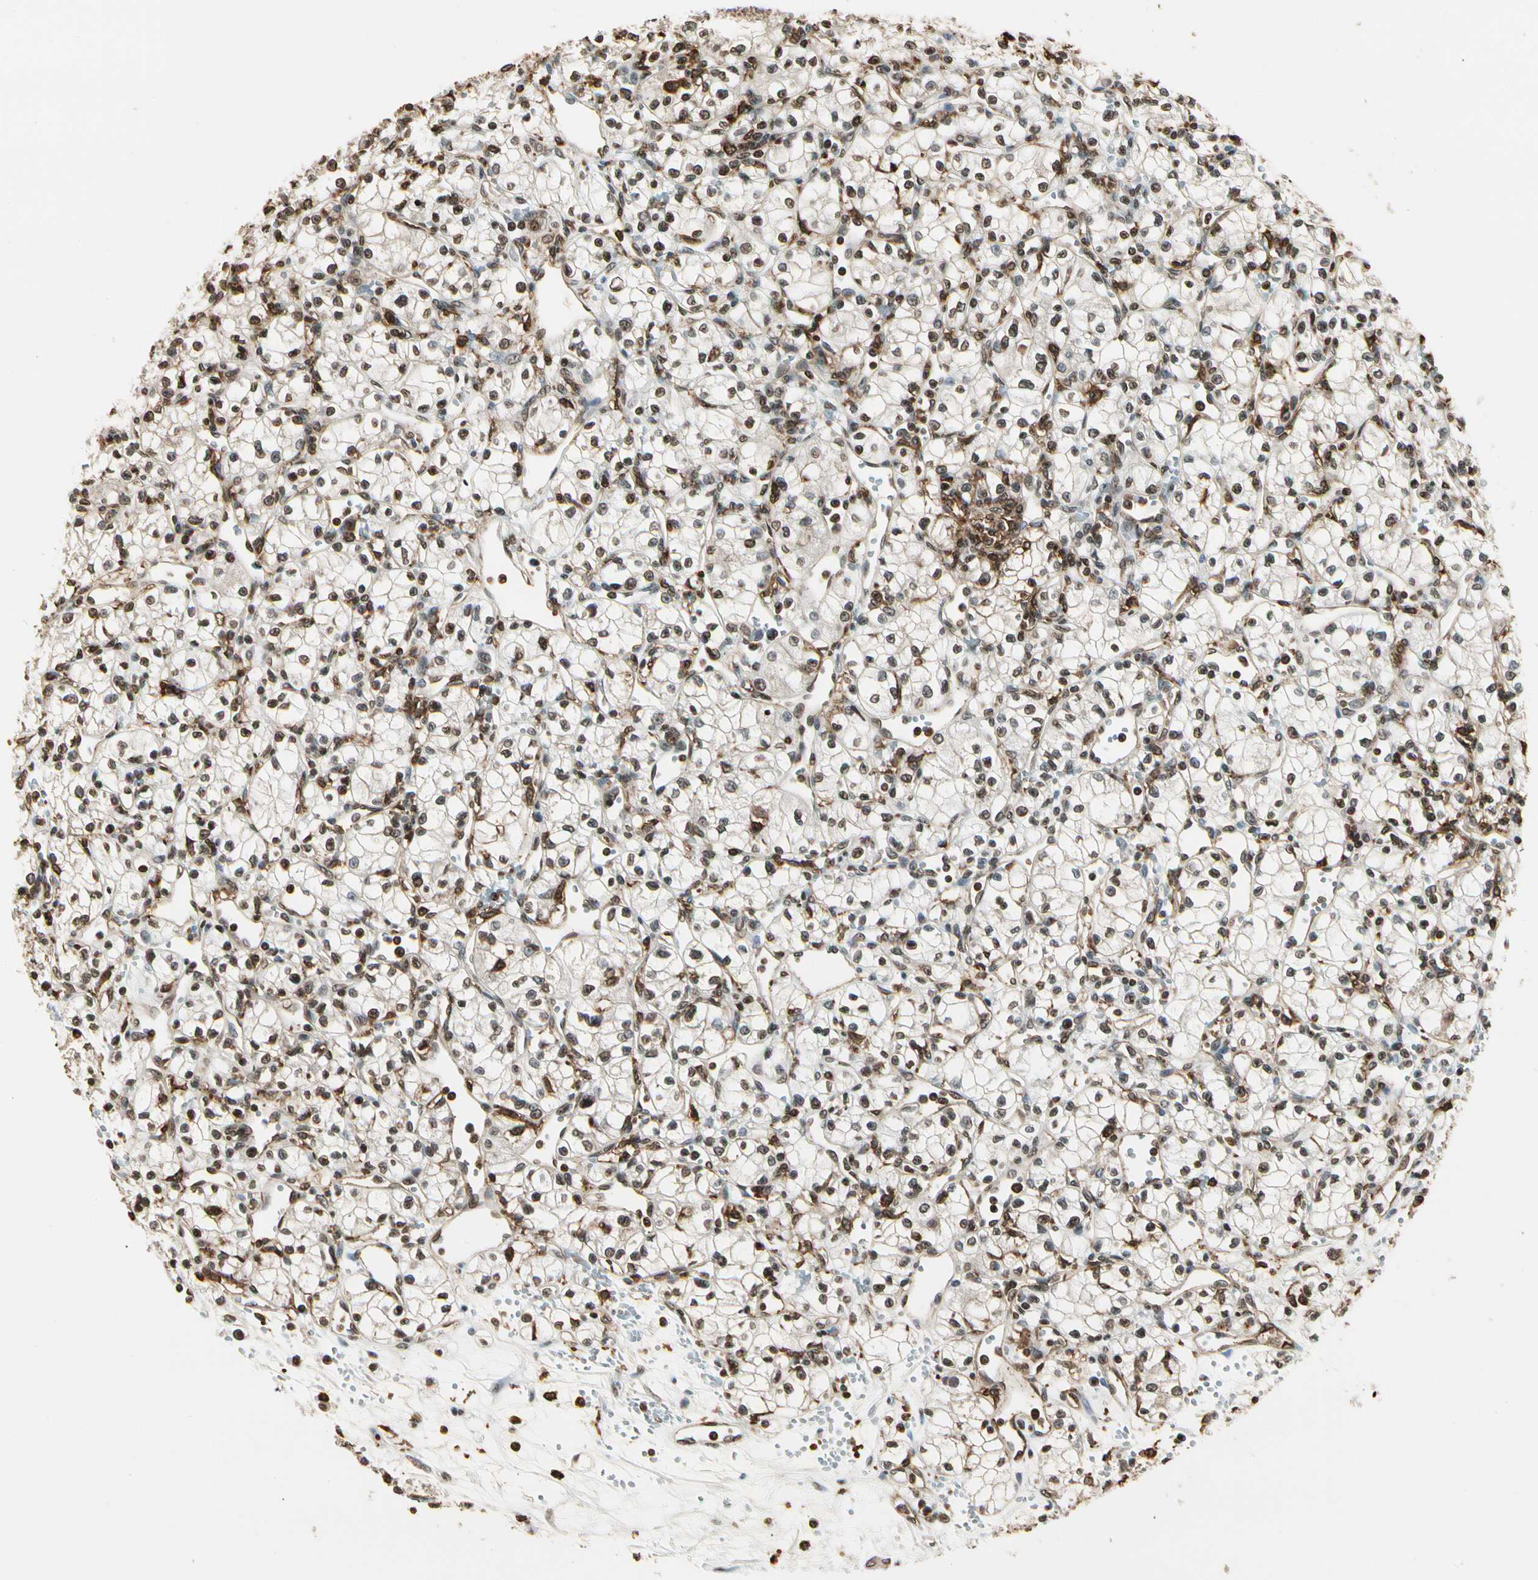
{"staining": {"intensity": "moderate", "quantity": ">75%", "location": "nuclear"}, "tissue": "renal cancer", "cell_type": "Tumor cells", "image_type": "cancer", "snomed": [{"axis": "morphology", "description": "Normal tissue, NOS"}, {"axis": "morphology", "description": "Adenocarcinoma, NOS"}, {"axis": "topography", "description": "Kidney"}], "caption": "The image demonstrates immunohistochemical staining of renal cancer (adenocarcinoma). There is moderate nuclear positivity is appreciated in about >75% of tumor cells. (brown staining indicates protein expression, while blue staining denotes nuclei).", "gene": "FER", "patient": {"sex": "male", "age": 59}}